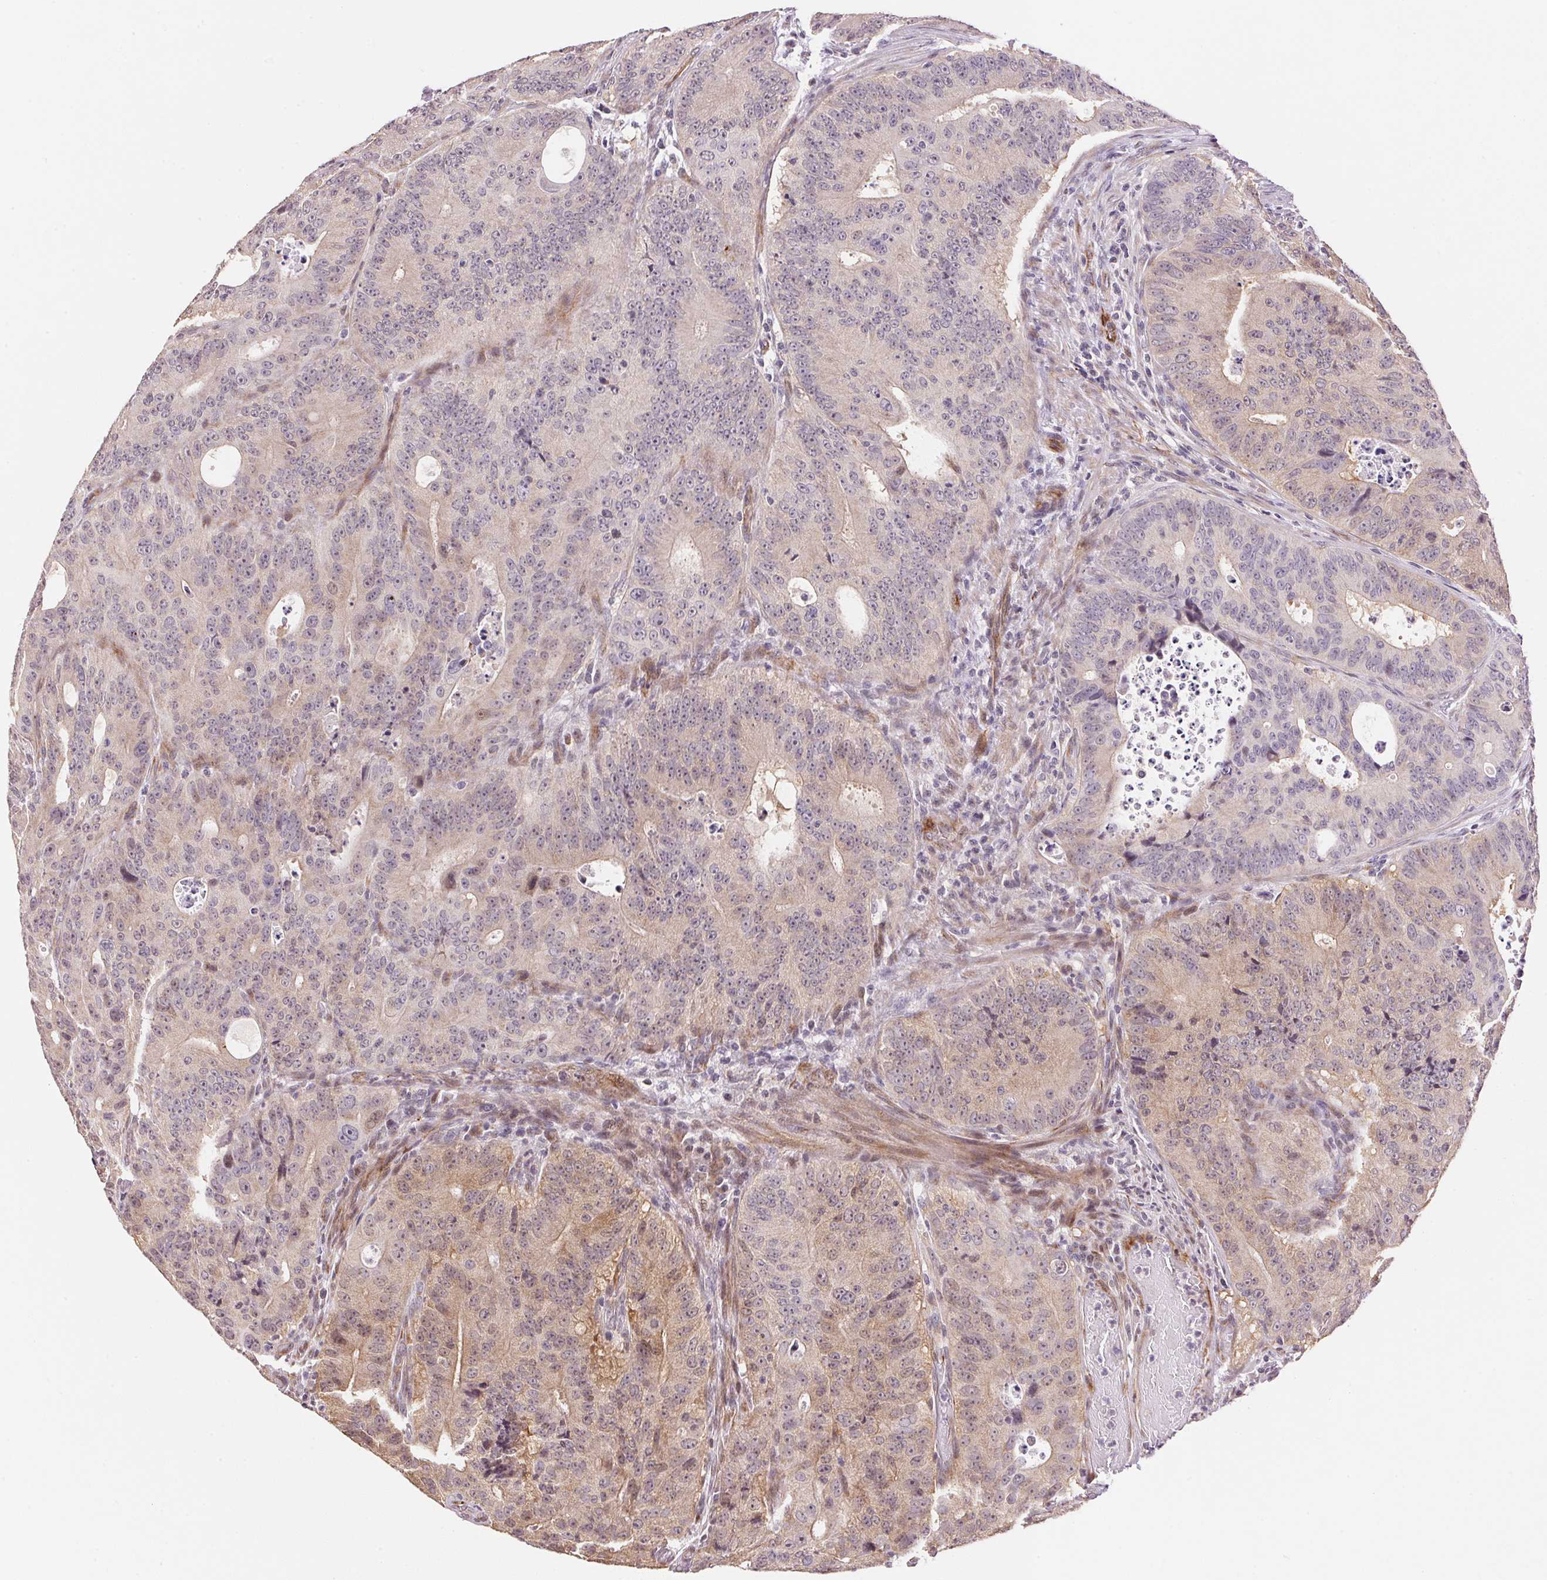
{"staining": {"intensity": "weak", "quantity": "<25%", "location": "cytoplasmic/membranous"}, "tissue": "colorectal cancer", "cell_type": "Tumor cells", "image_type": "cancer", "snomed": [{"axis": "morphology", "description": "Adenocarcinoma, NOS"}, {"axis": "topography", "description": "Colon"}], "caption": "Immunohistochemistry of human colorectal cancer reveals no expression in tumor cells. (DAB IHC with hematoxylin counter stain).", "gene": "GYG2", "patient": {"sex": "male", "age": 62}}